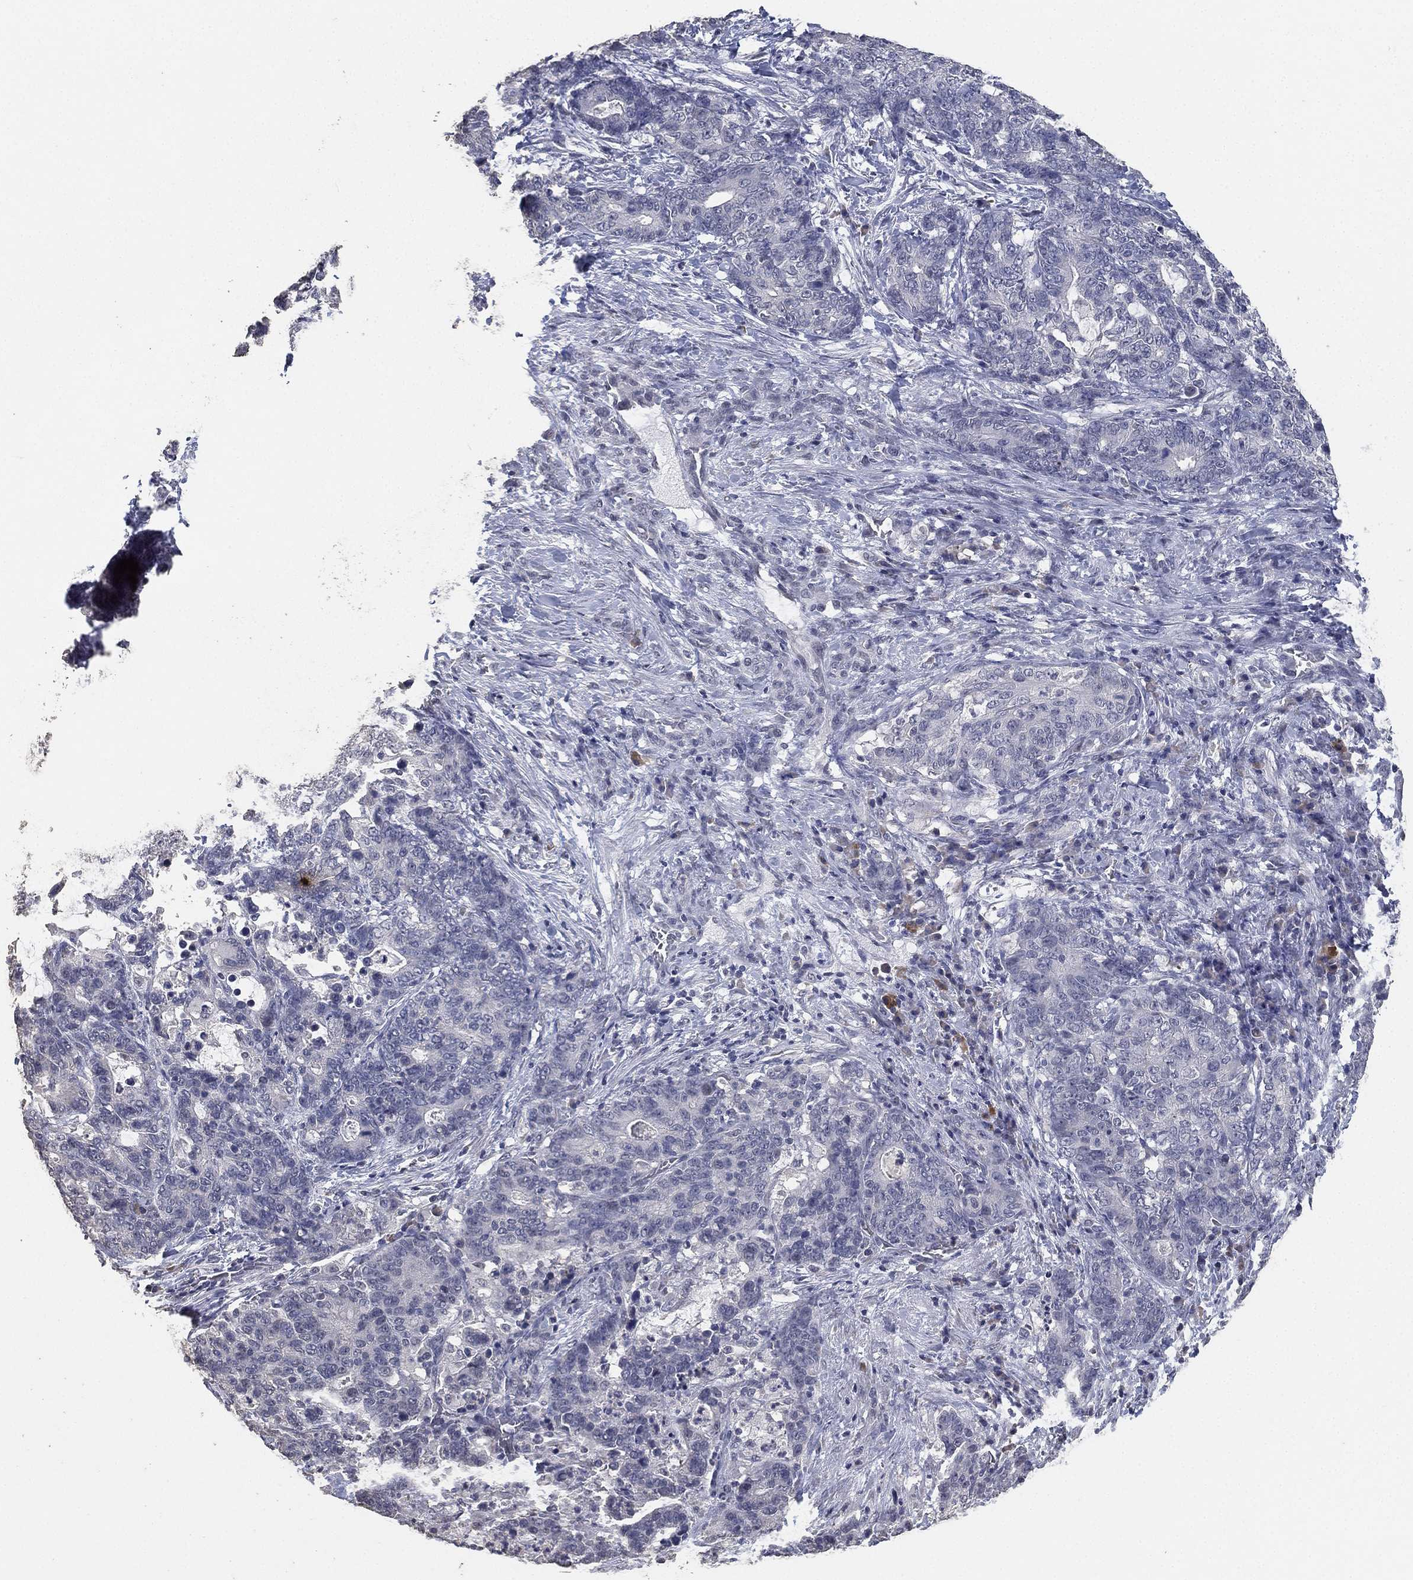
{"staining": {"intensity": "negative", "quantity": "none", "location": "none"}, "tissue": "stomach cancer", "cell_type": "Tumor cells", "image_type": "cancer", "snomed": [{"axis": "morphology", "description": "Normal tissue, NOS"}, {"axis": "morphology", "description": "Adenocarcinoma, NOS"}, {"axis": "topography", "description": "Stomach"}], "caption": "Protein analysis of stomach cancer shows no significant positivity in tumor cells.", "gene": "DSG1", "patient": {"sex": "female", "age": 64}}